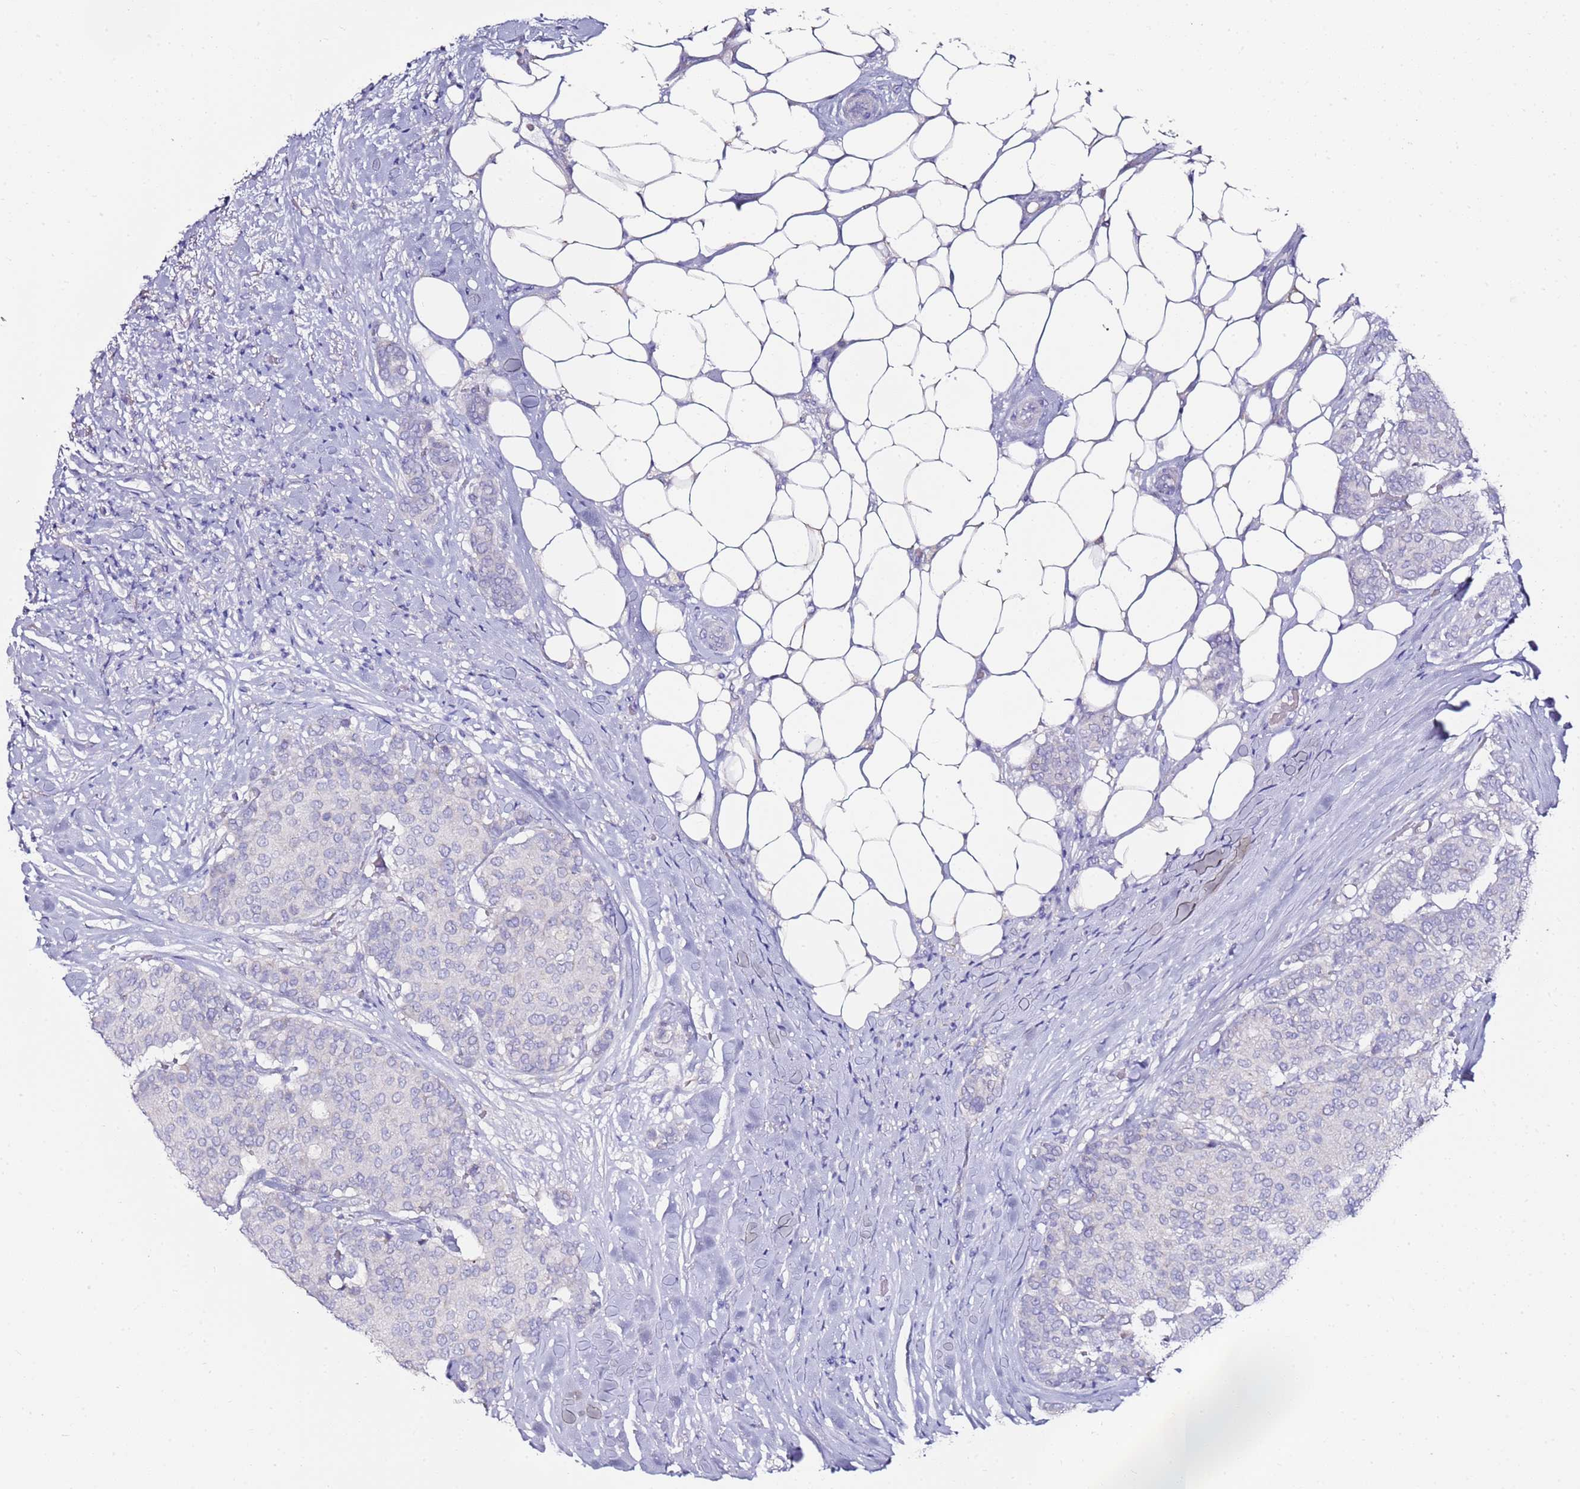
{"staining": {"intensity": "negative", "quantity": "none", "location": "none"}, "tissue": "breast cancer", "cell_type": "Tumor cells", "image_type": "cancer", "snomed": [{"axis": "morphology", "description": "Duct carcinoma"}, {"axis": "topography", "description": "Breast"}], "caption": "This is a micrograph of immunohistochemistry (IHC) staining of breast invasive ductal carcinoma, which shows no staining in tumor cells.", "gene": "MYBPC3", "patient": {"sex": "female", "age": 75}}